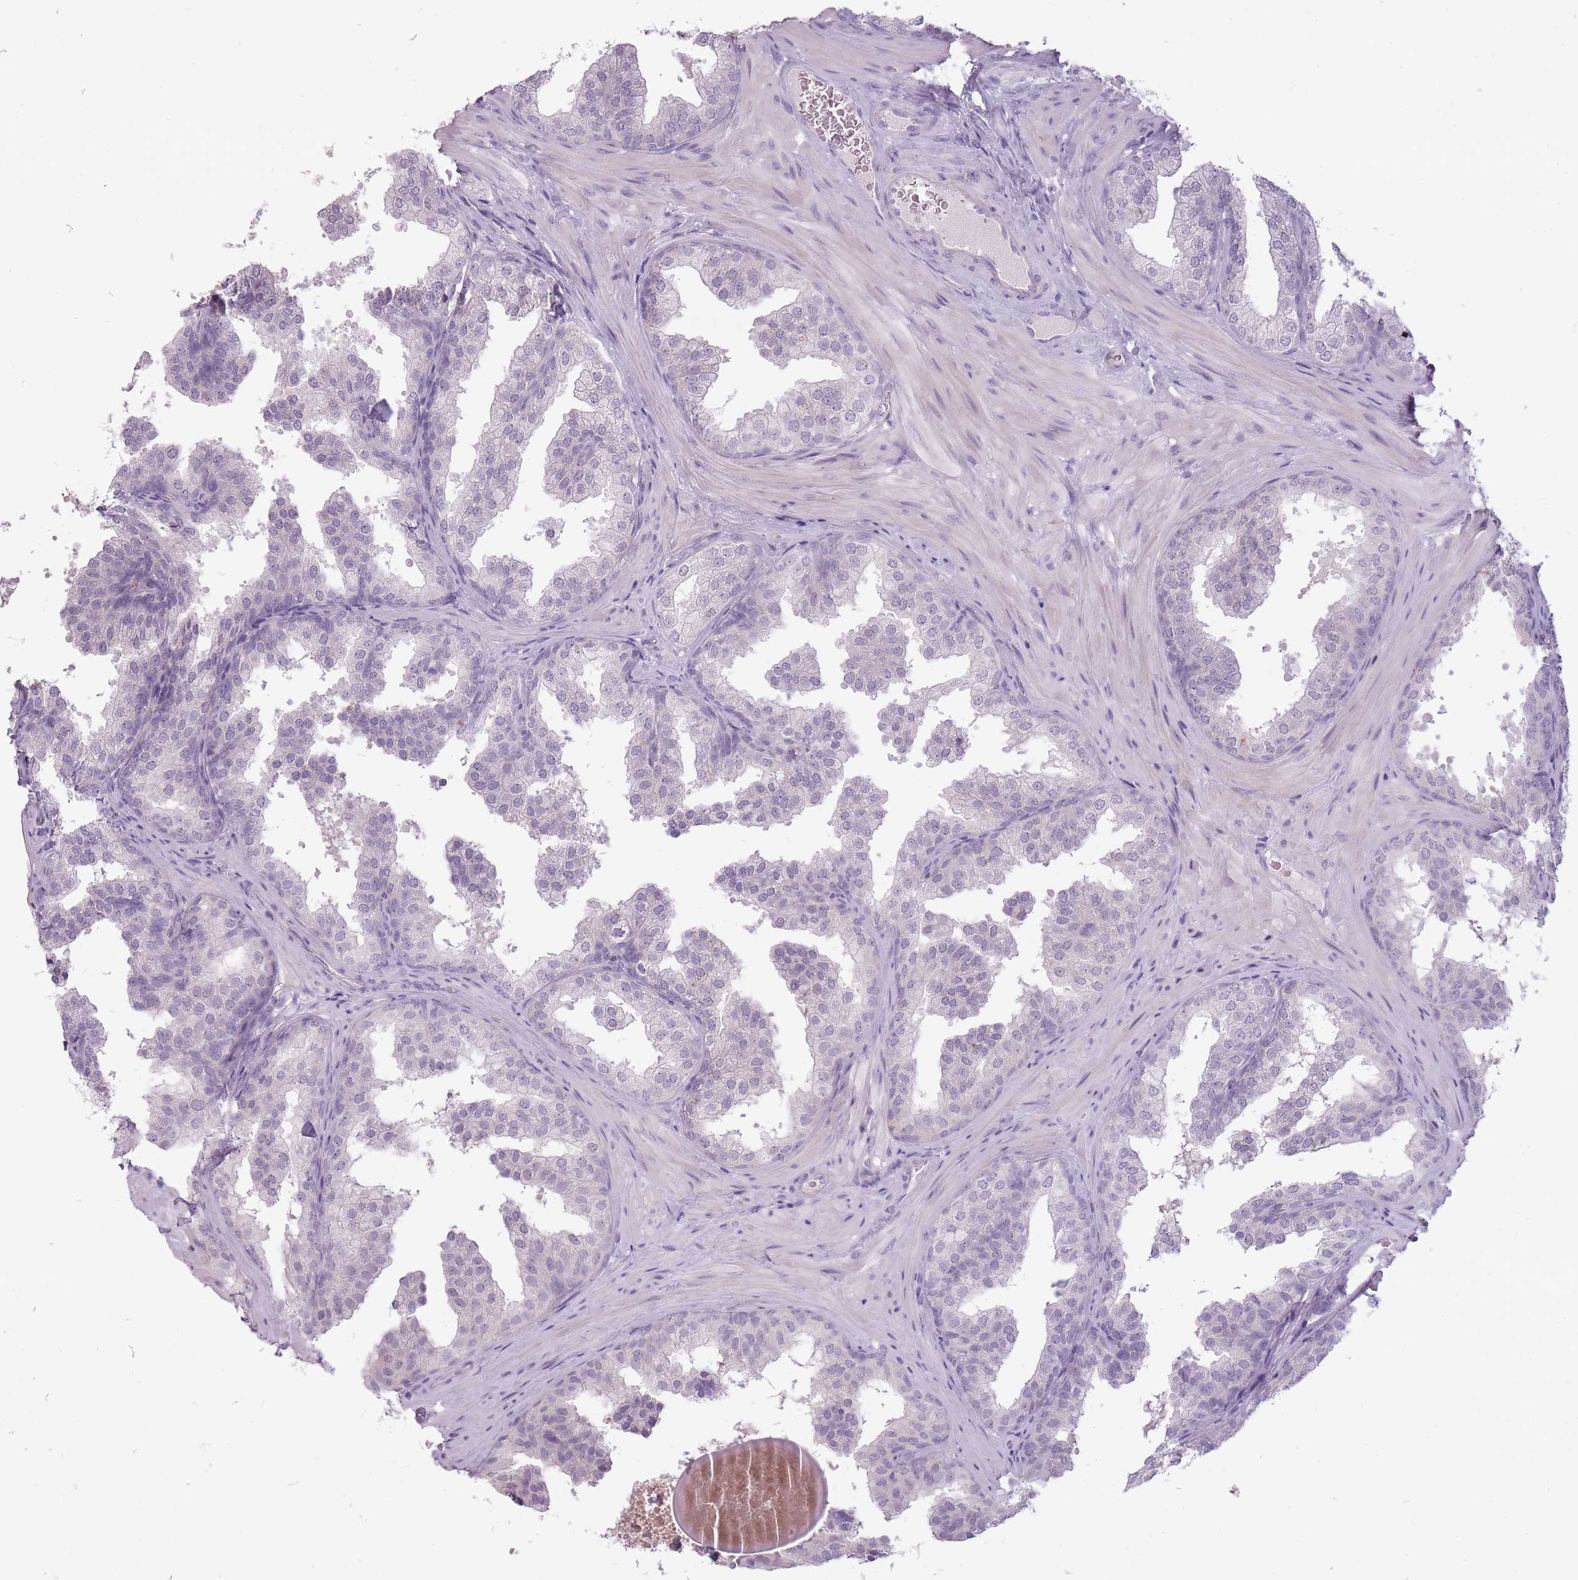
{"staining": {"intensity": "negative", "quantity": "none", "location": "none"}, "tissue": "prostate", "cell_type": "Glandular cells", "image_type": "normal", "snomed": [{"axis": "morphology", "description": "Normal tissue, NOS"}, {"axis": "topography", "description": "Prostate"}], "caption": "Immunohistochemical staining of normal prostate displays no significant expression in glandular cells. (DAB immunohistochemistry (IHC) visualized using brightfield microscopy, high magnification).", "gene": "FAM43B", "patient": {"sex": "male", "age": 37}}